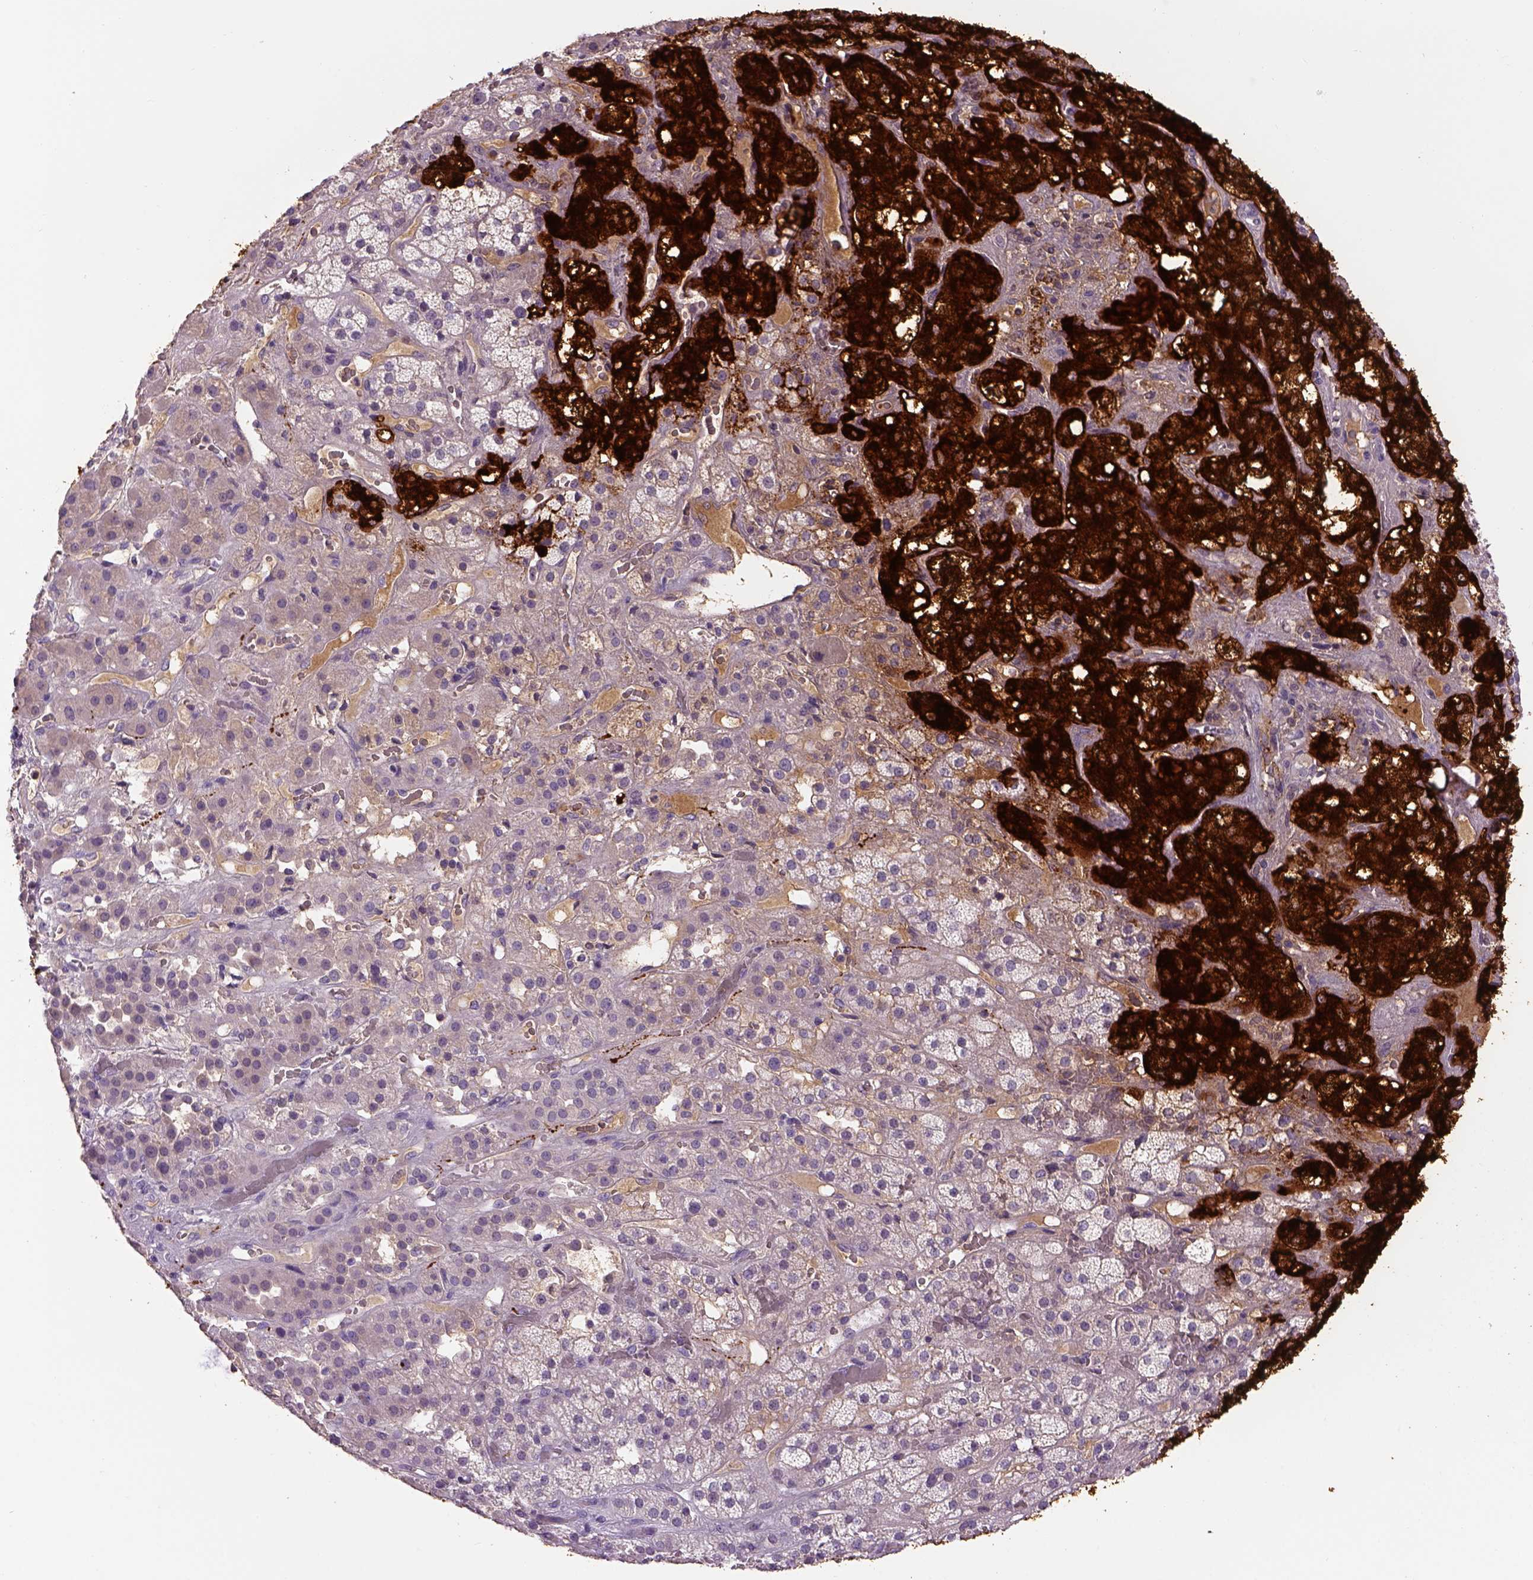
{"staining": {"intensity": "strong", "quantity": "25%-75%", "location": "cytoplasmic/membranous"}, "tissue": "adrenal gland", "cell_type": "Glandular cells", "image_type": "normal", "snomed": [{"axis": "morphology", "description": "Normal tissue, NOS"}, {"axis": "topography", "description": "Adrenal gland"}], "caption": "The micrograph shows immunohistochemical staining of benign adrenal gland. There is strong cytoplasmic/membranous expression is identified in about 25%-75% of glandular cells.", "gene": "DBH", "patient": {"sex": "male", "age": 57}}